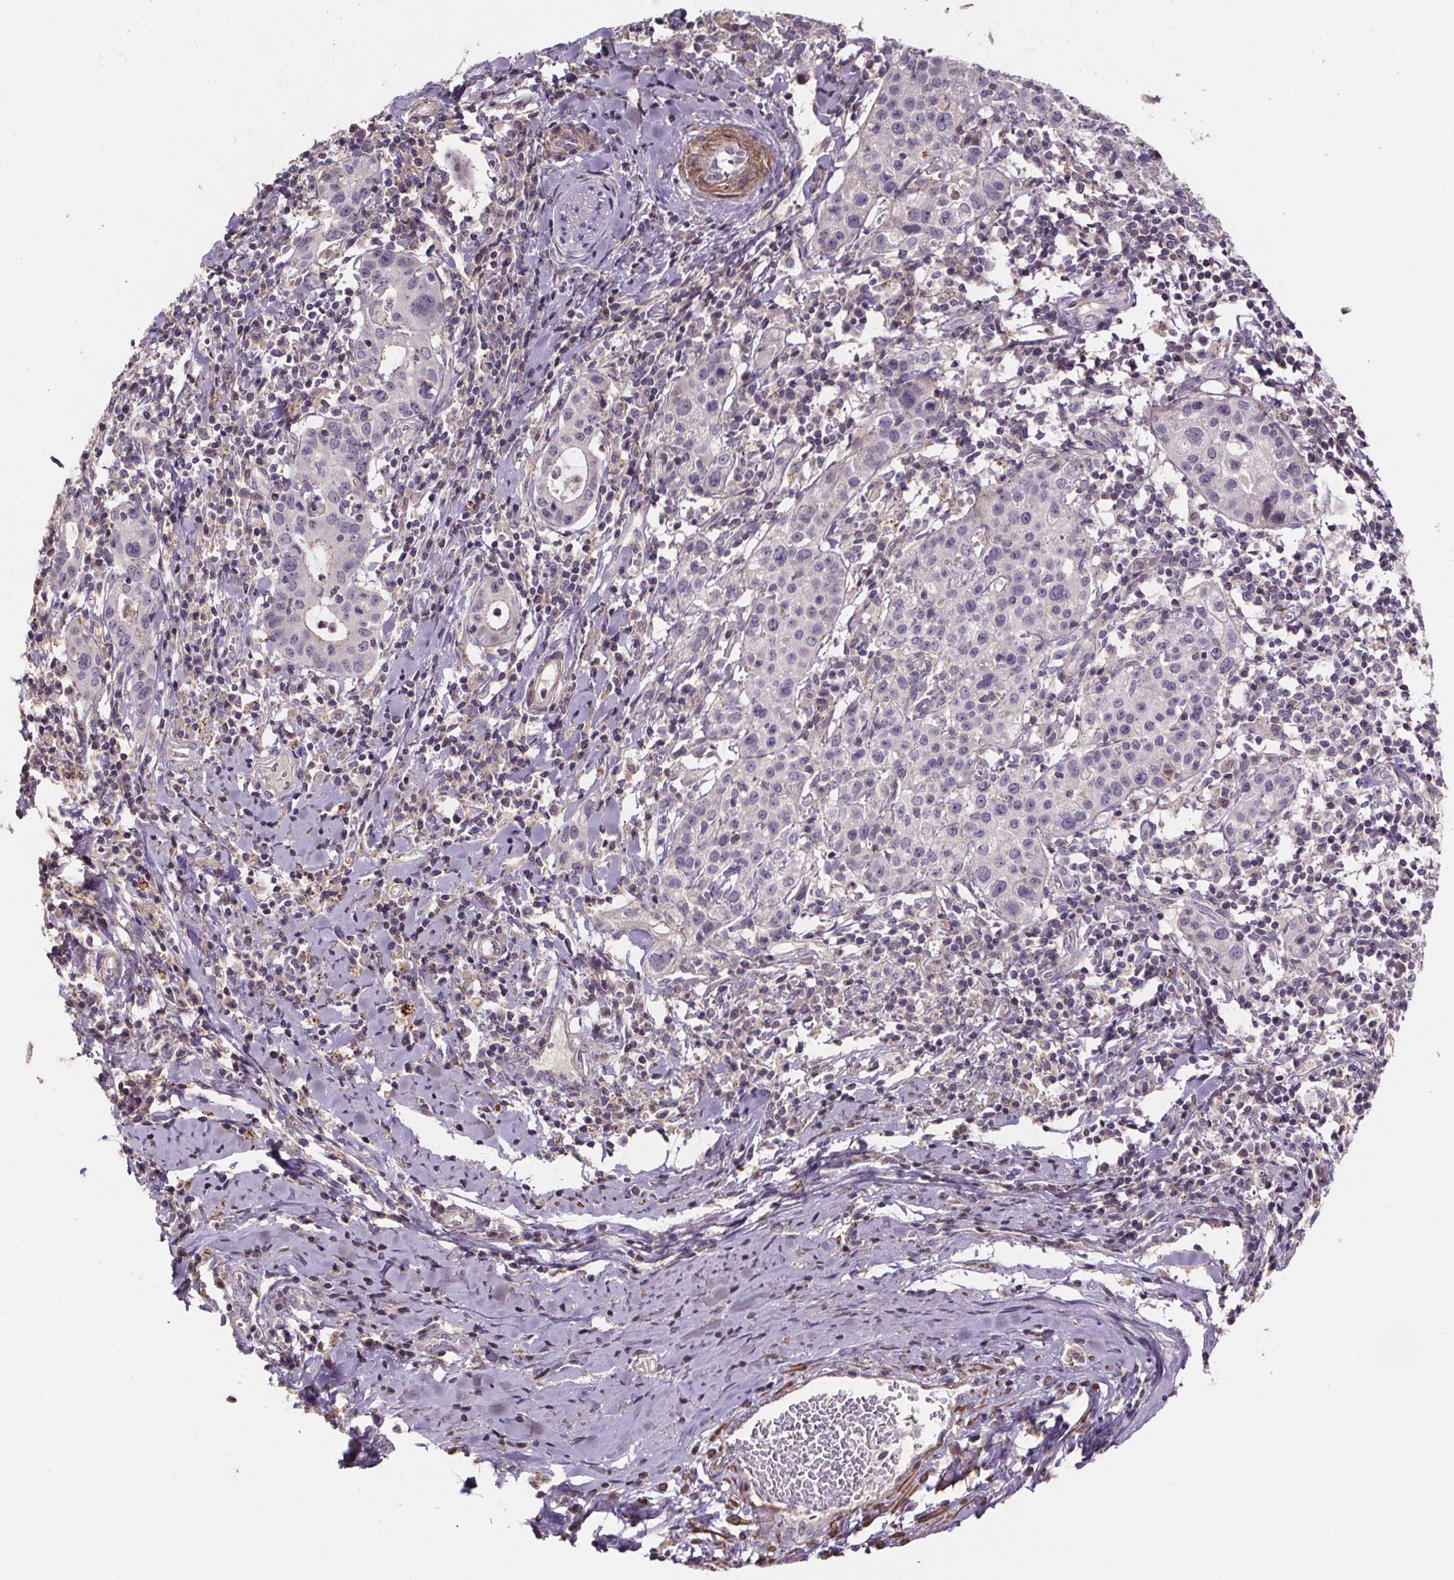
{"staining": {"intensity": "negative", "quantity": "none", "location": "none"}, "tissue": "cervical cancer", "cell_type": "Tumor cells", "image_type": "cancer", "snomed": [{"axis": "morphology", "description": "Normal tissue, NOS"}, {"axis": "morphology", "description": "Adenocarcinoma, NOS"}, {"axis": "topography", "description": "Cervix"}], "caption": "The photomicrograph reveals no staining of tumor cells in cervical cancer.", "gene": "CLN3", "patient": {"sex": "female", "age": 44}}